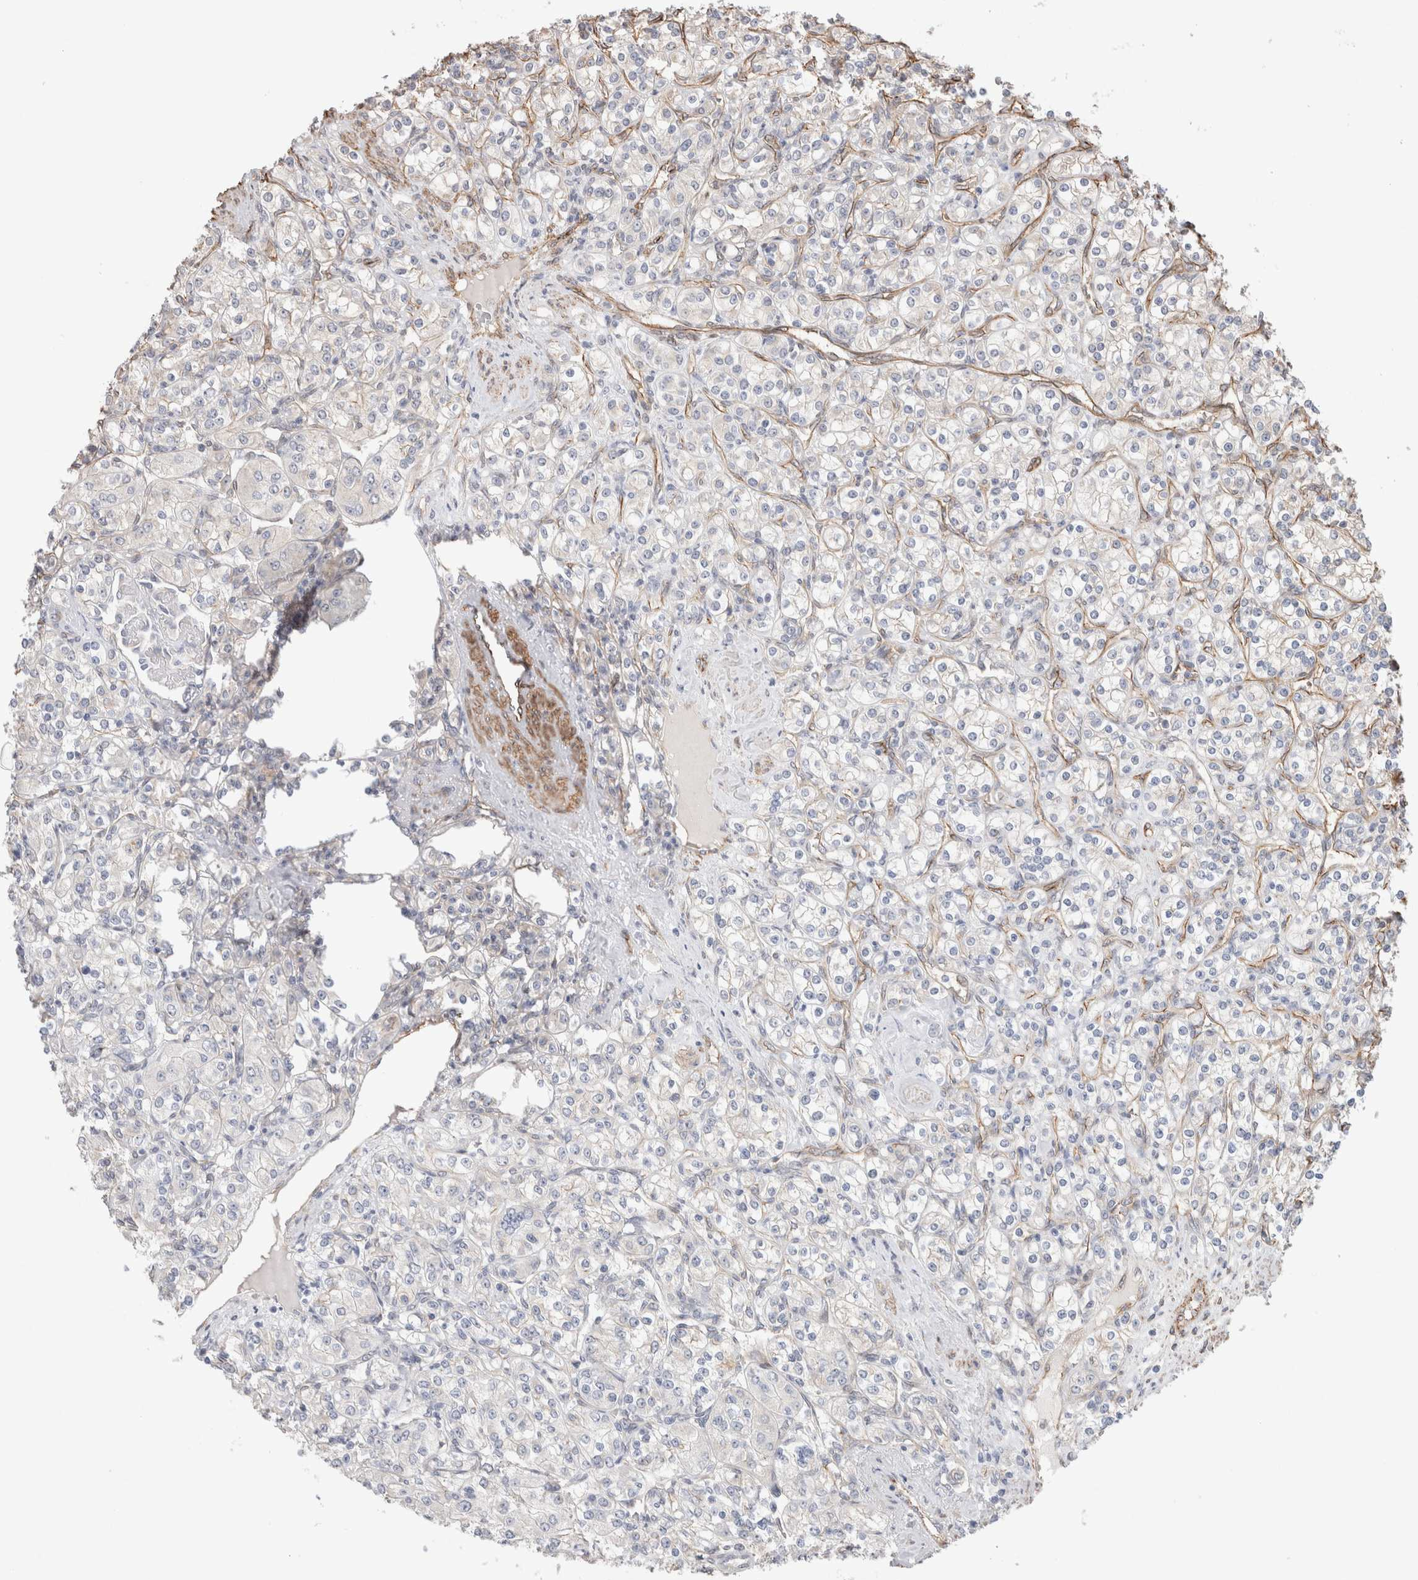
{"staining": {"intensity": "negative", "quantity": "none", "location": "none"}, "tissue": "renal cancer", "cell_type": "Tumor cells", "image_type": "cancer", "snomed": [{"axis": "morphology", "description": "Adenocarcinoma, NOS"}, {"axis": "topography", "description": "Kidney"}], "caption": "This is an immunohistochemistry (IHC) histopathology image of renal cancer (adenocarcinoma). There is no staining in tumor cells.", "gene": "CAAP1", "patient": {"sex": "male", "age": 77}}